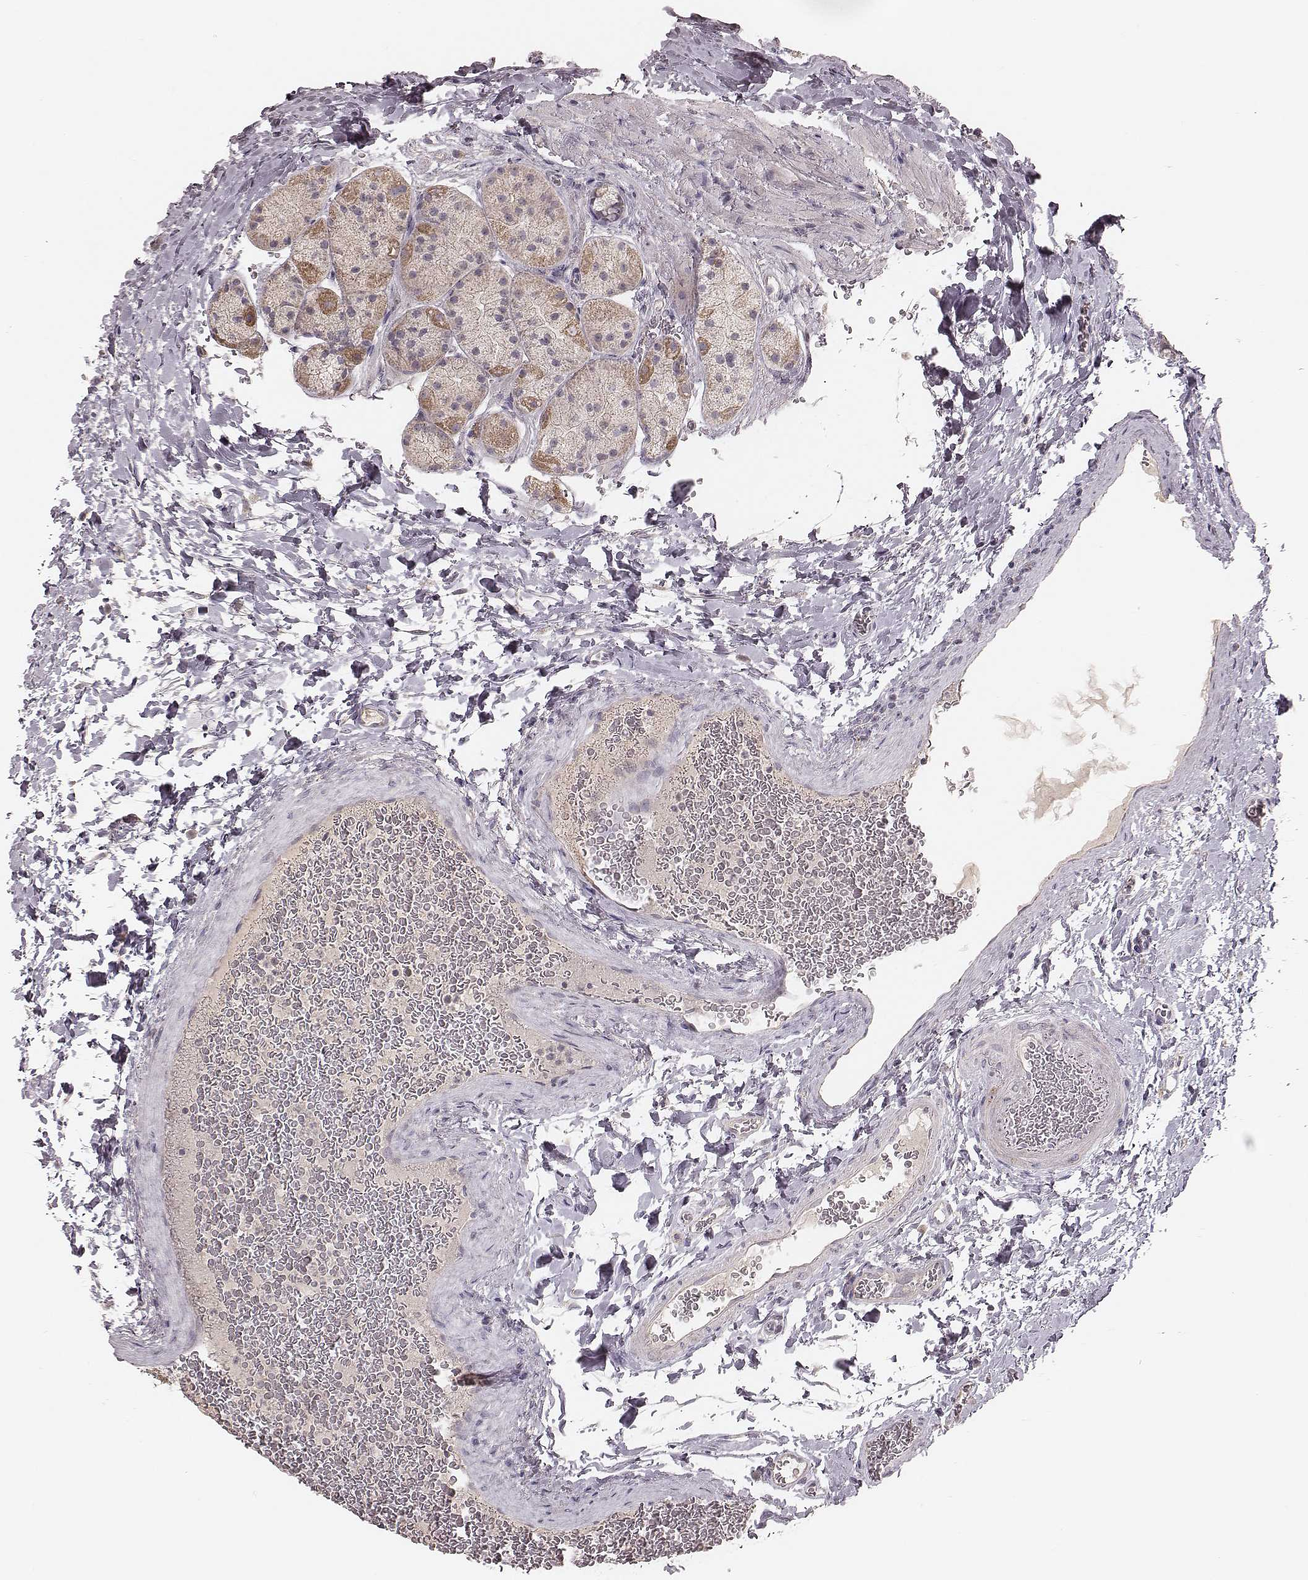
{"staining": {"intensity": "moderate", "quantity": "<25%", "location": "cytoplasmic/membranous"}, "tissue": "stomach", "cell_type": "Glandular cells", "image_type": "normal", "snomed": [{"axis": "morphology", "description": "Normal tissue, NOS"}, {"axis": "morphology", "description": "Adenocarcinoma, NOS"}, {"axis": "morphology", "description": "Adenocarcinoma, High grade"}, {"axis": "topography", "description": "Stomach, upper"}, {"axis": "topography", "description": "Stomach"}], "caption": "Brown immunohistochemical staining in unremarkable stomach demonstrates moderate cytoplasmic/membranous expression in approximately <25% of glandular cells. (brown staining indicates protein expression, while blue staining denotes nuclei).", "gene": "MRPS27", "patient": {"sex": "female", "age": 65}}